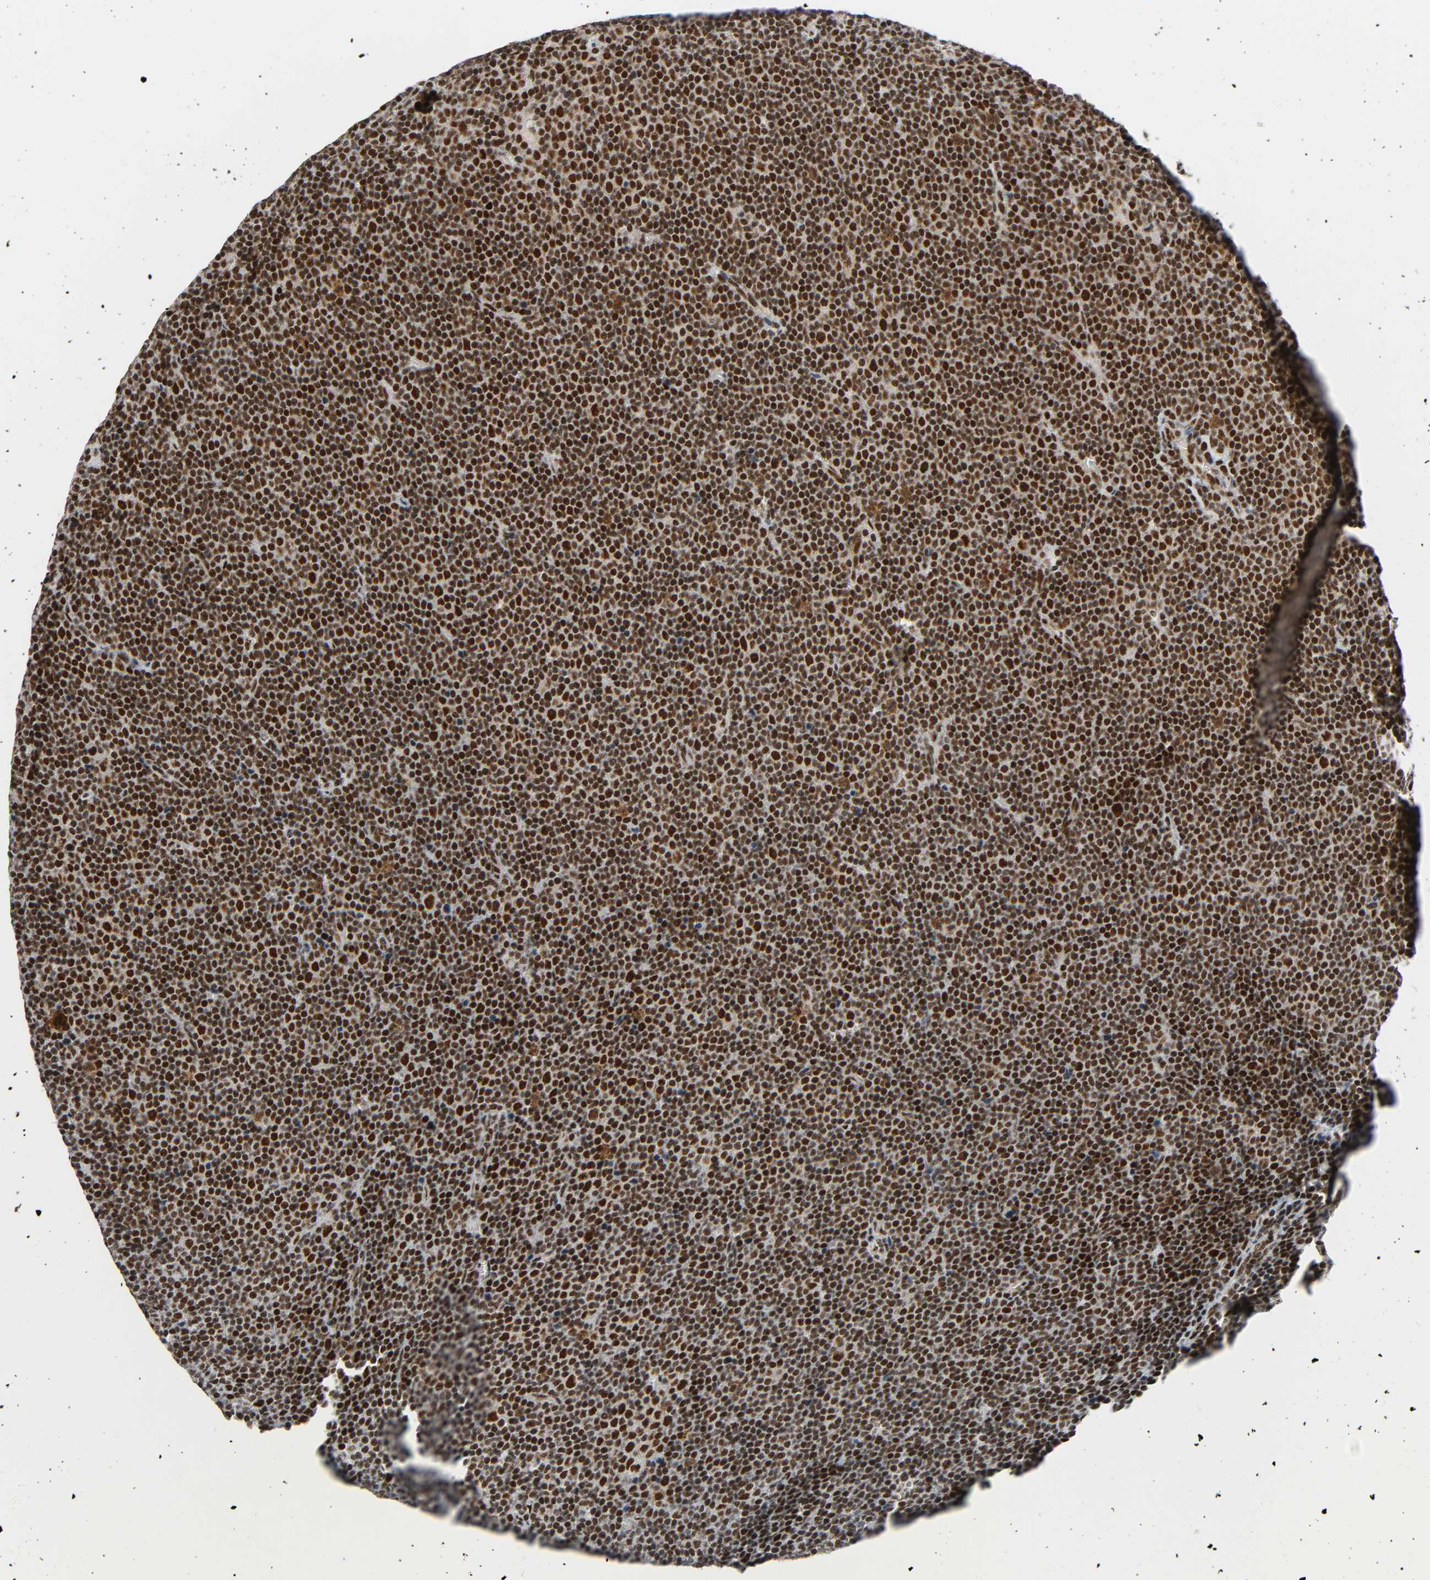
{"staining": {"intensity": "strong", "quantity": ">75%", "location": "nuclear"}, "tissue": "lymphoma", "cell_type": "Tumor cells", "image_type": "cancer", "snomed": [{"axis": "morphology", "description": "Malignant lymphoma, non-Hodgkin's type, Low grade"}, {"axis": "topography", "description": "Lymph node"}], "caption": "Low-grade malignant lymphoma, non-Hodgkin's type stained for a protein (brown) displays strong nuclear positive expression in approximately >75% of tumor cells.", "gene": "CDK9", "patient": {"sex": "female", "age": 67}}